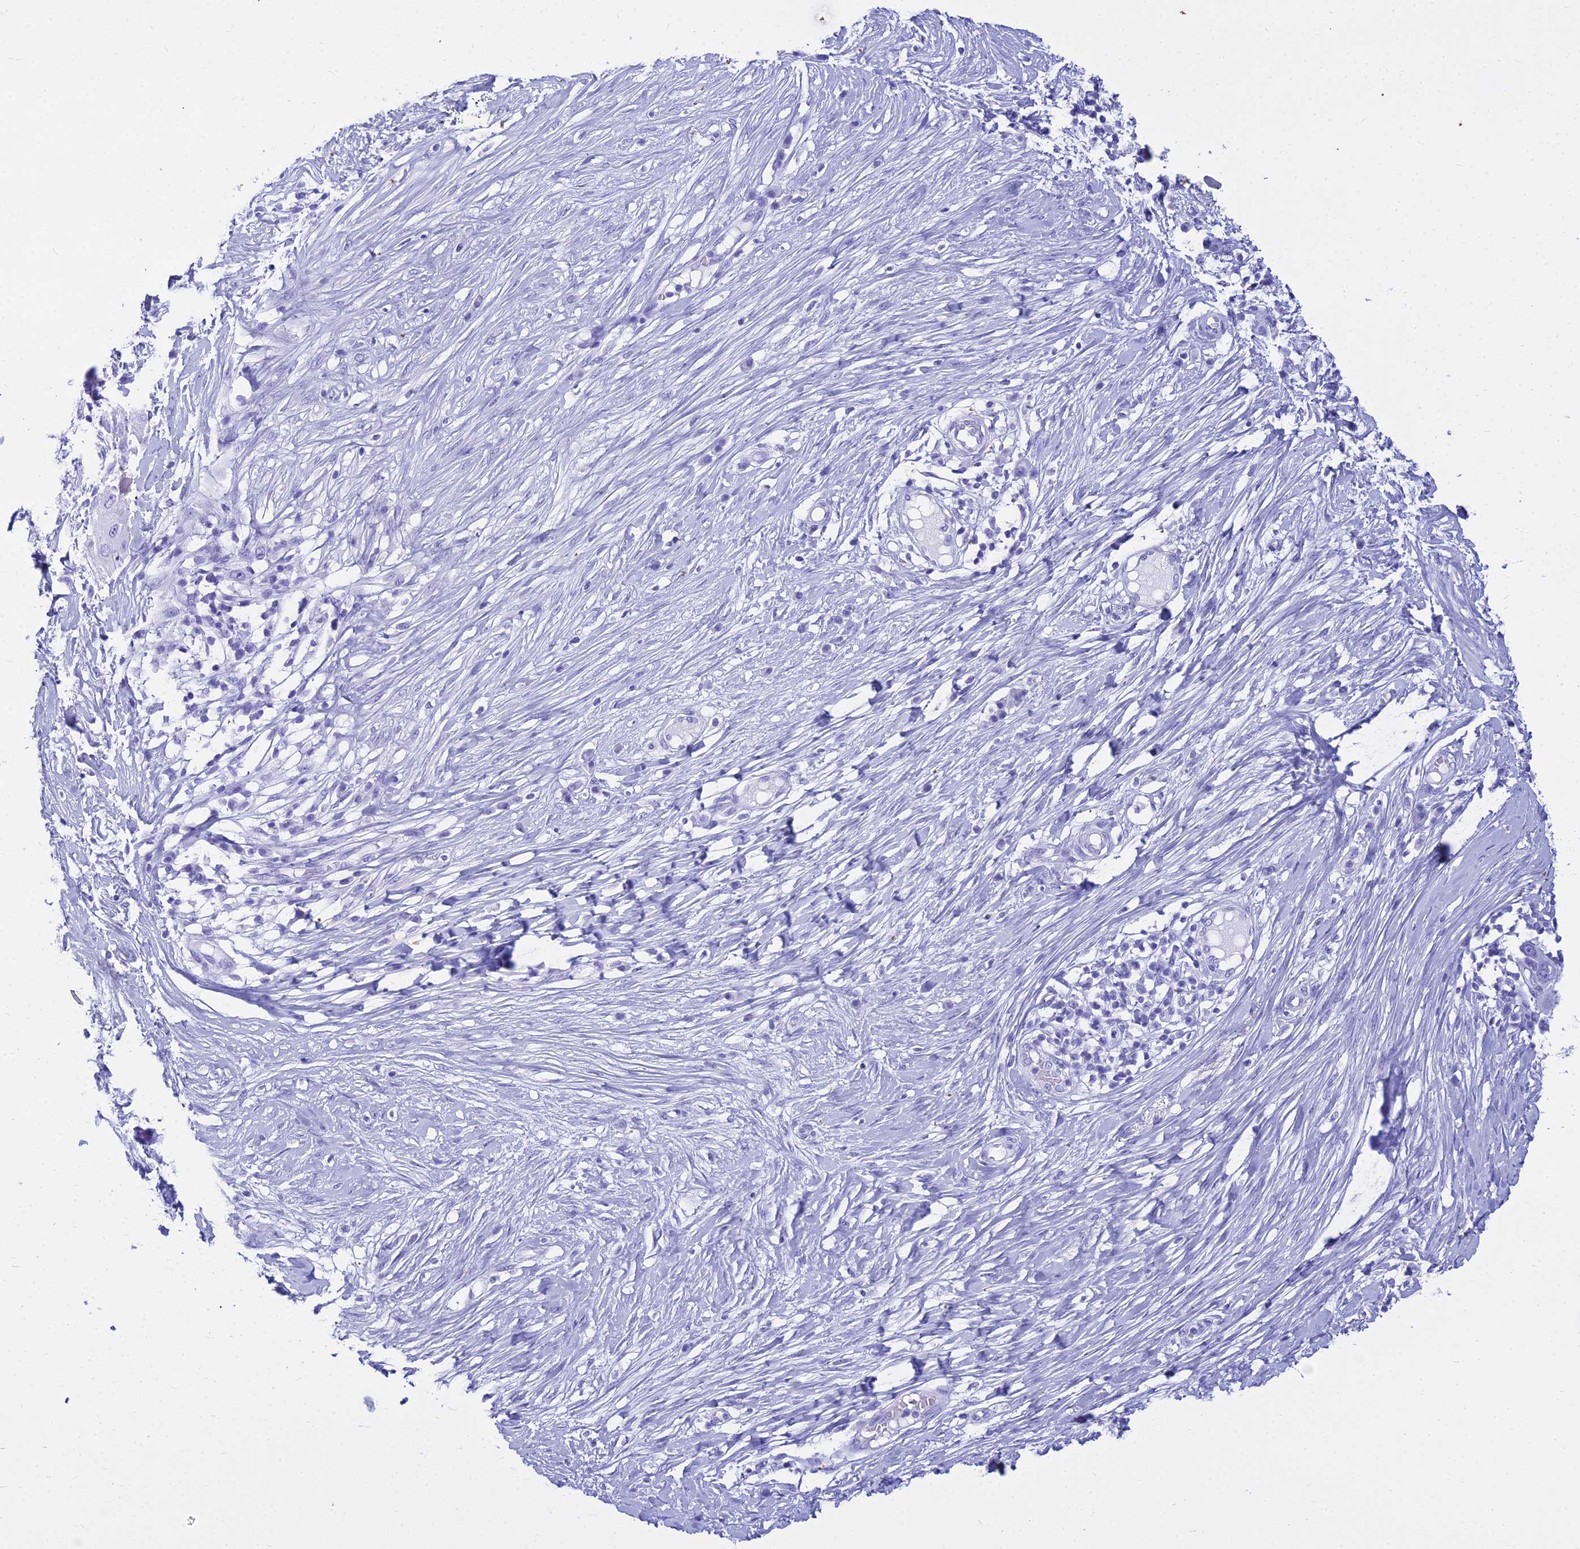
{"staining": {"intensity": "negative", "quantity": "none", "location": "none"}, "tissue": "skin cancer", "cell_type": "Tumor cells", "image_type": "cancer", "snomed": [{"axis": "morphology", "description": "Squamous cell carcinoma, NOS"}, {"axis": "topography", "description": "Skin"}], "caption": "There is no significant positivity in tumor cells of squamous cell carcinoma (skin). (DAB immunohistochemistry visualized using brightfield microscopy, high magnification).", "gene": "ZNF442", "patient": {"sex": "female", "age": 44}}